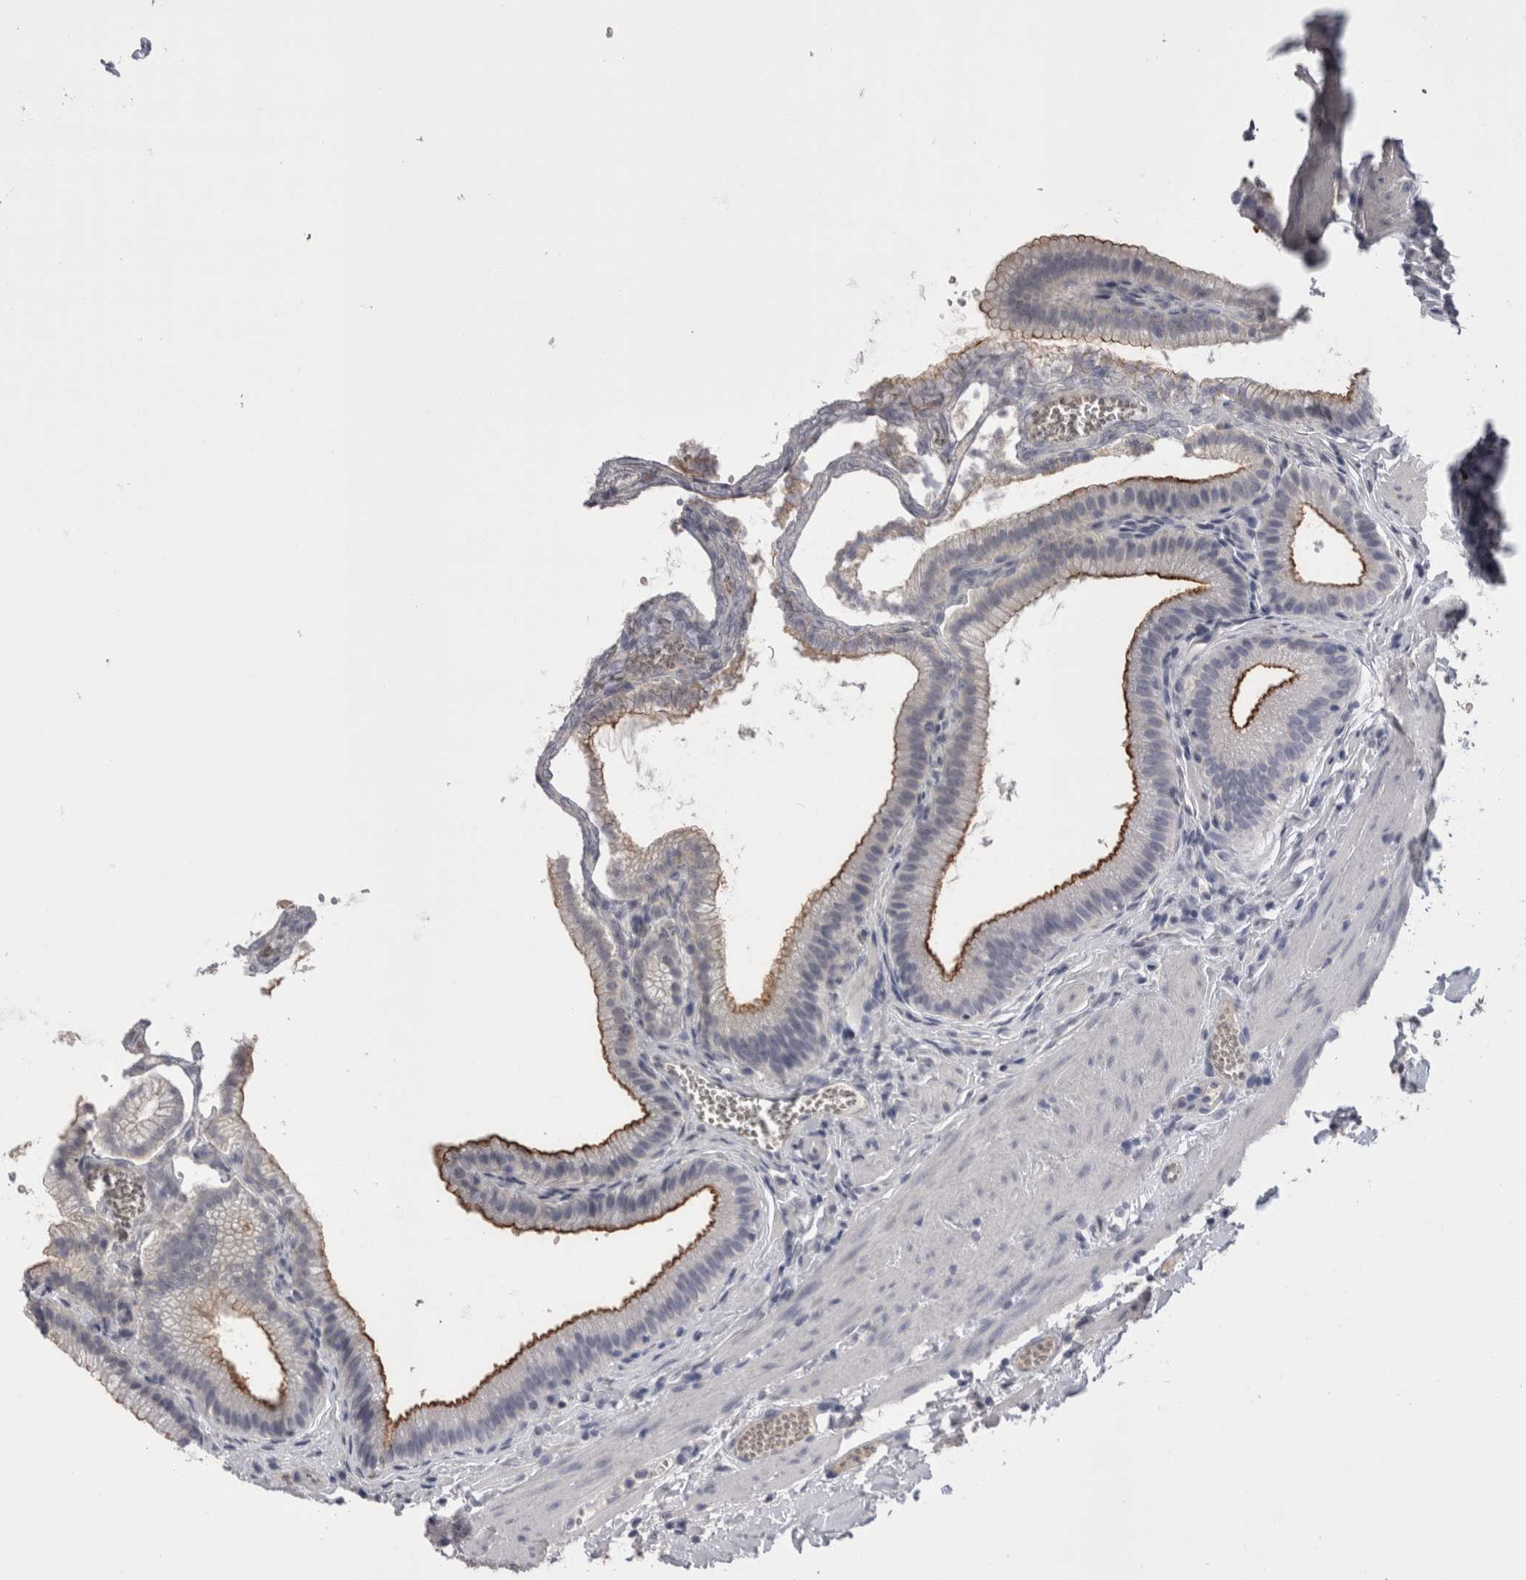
{"staining": {"intensity": "strong", "quantity": ">75%", "location": "cytoplasmic/membranous"}, "tissue": "gallbladder", "cell_type": "Glandular cells", "image_type": "normal", "snomed": [{"axis": "morphology", "description": "Normal tissue, NOS"}, {"axis": "topography", "description": "Gallbladder"}], "caption": "Gallbladder stained for a protein (brown) shows strong cytoplasmic/membranous positive expression in about >75% of glandular cells.", "gene": "CDHR5", "patient": {"sex": "male", "age": 38}}